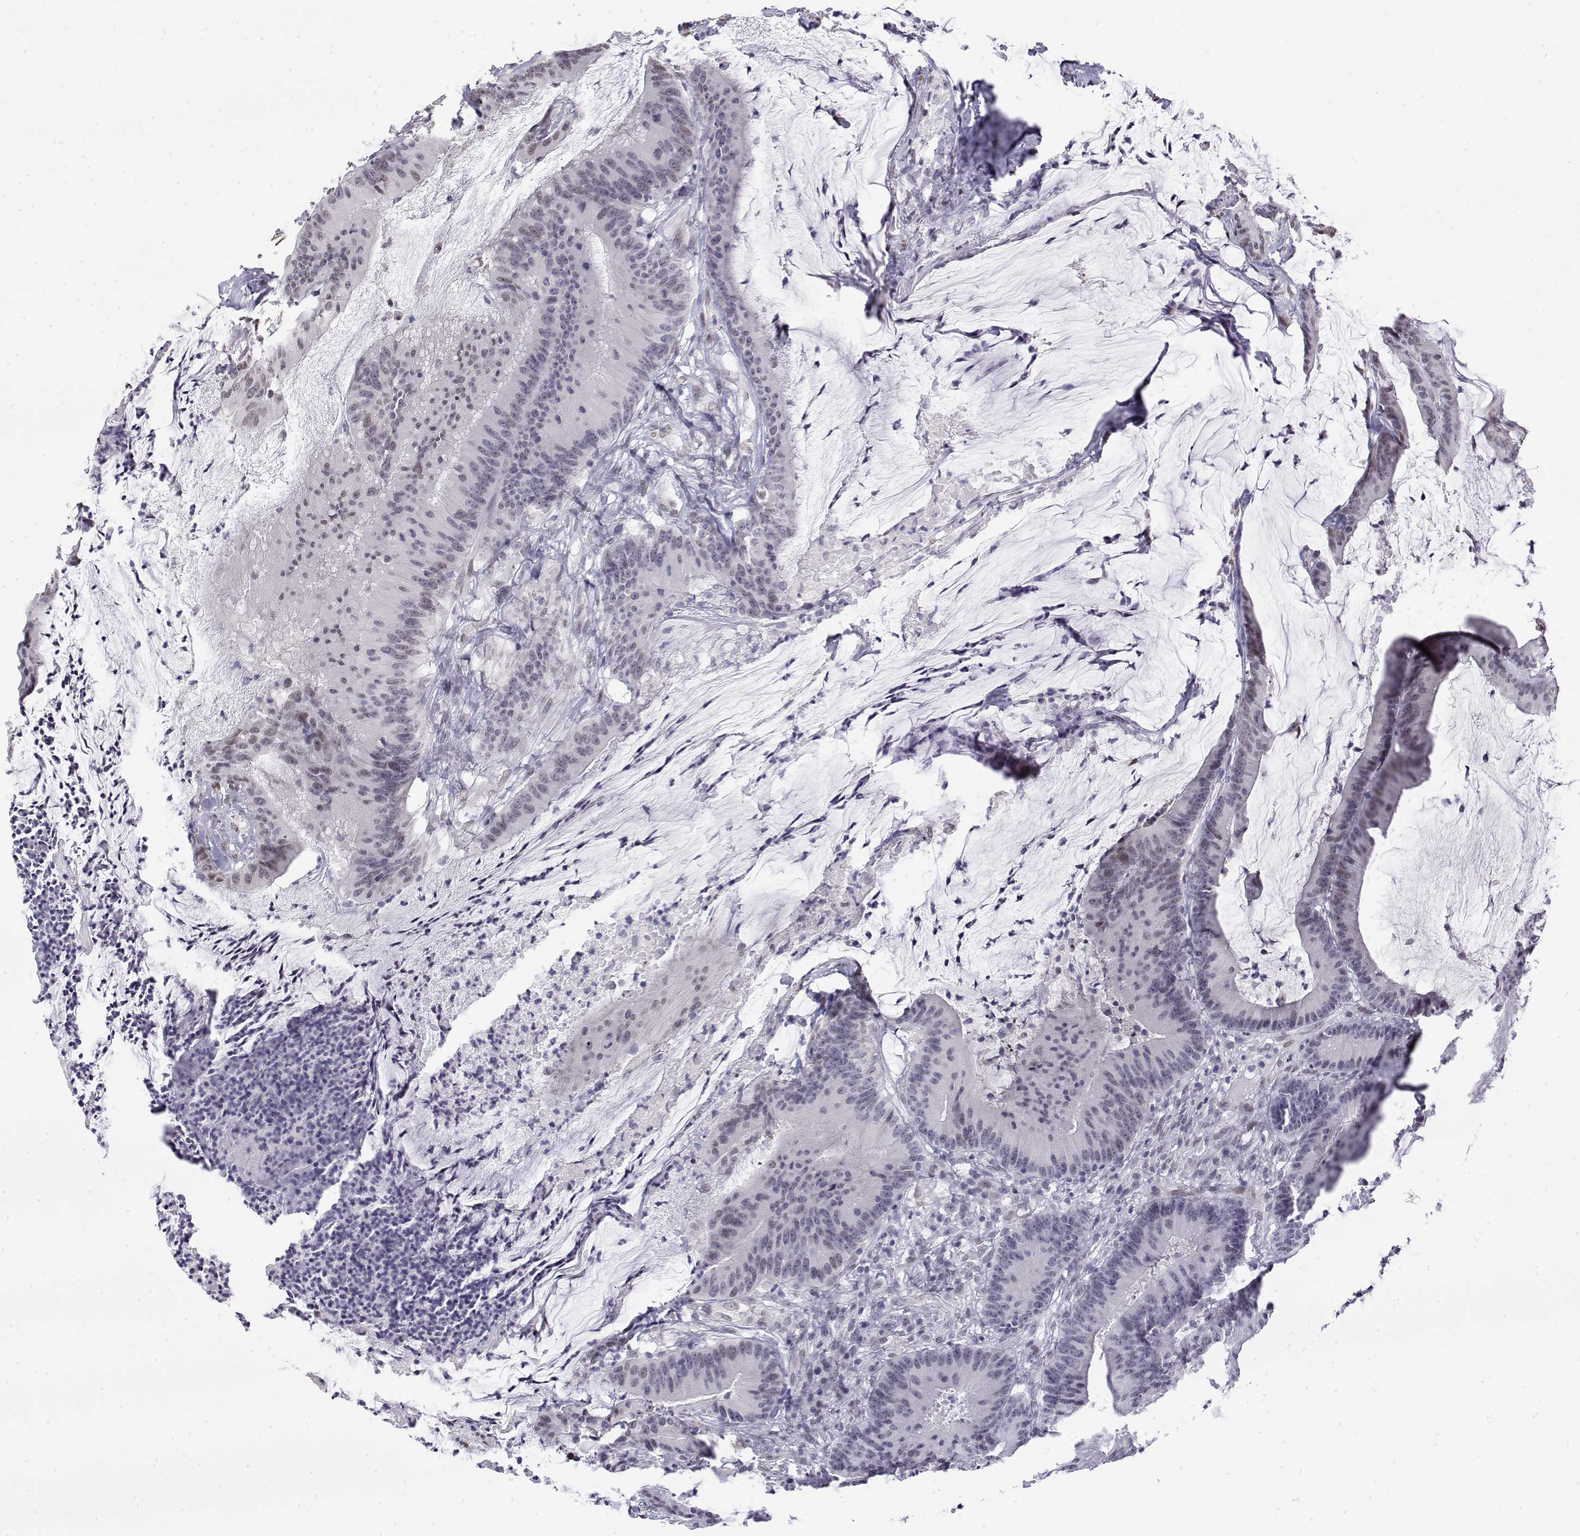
{"staining": {"intensity": "weak", "quantity": "<25%", "location": "nuclear"}, "tissue": "colorectal cancer", "cell_type": "Tumor cells", "image_type": "cancer", "snomed": [{"axis": "morphology", "description": "Adenocarcinoma, NOS"}, {"axis": "topography", "description": "Colon"}], "caption": "An image of human colorectal cancer is negative for staining in tumor cells. (DAB immunohistochemistry (IHC) with hematoxylin counter stain).", "gene": "ZNF532", "patient": {"sex": "female", "age": 78}}